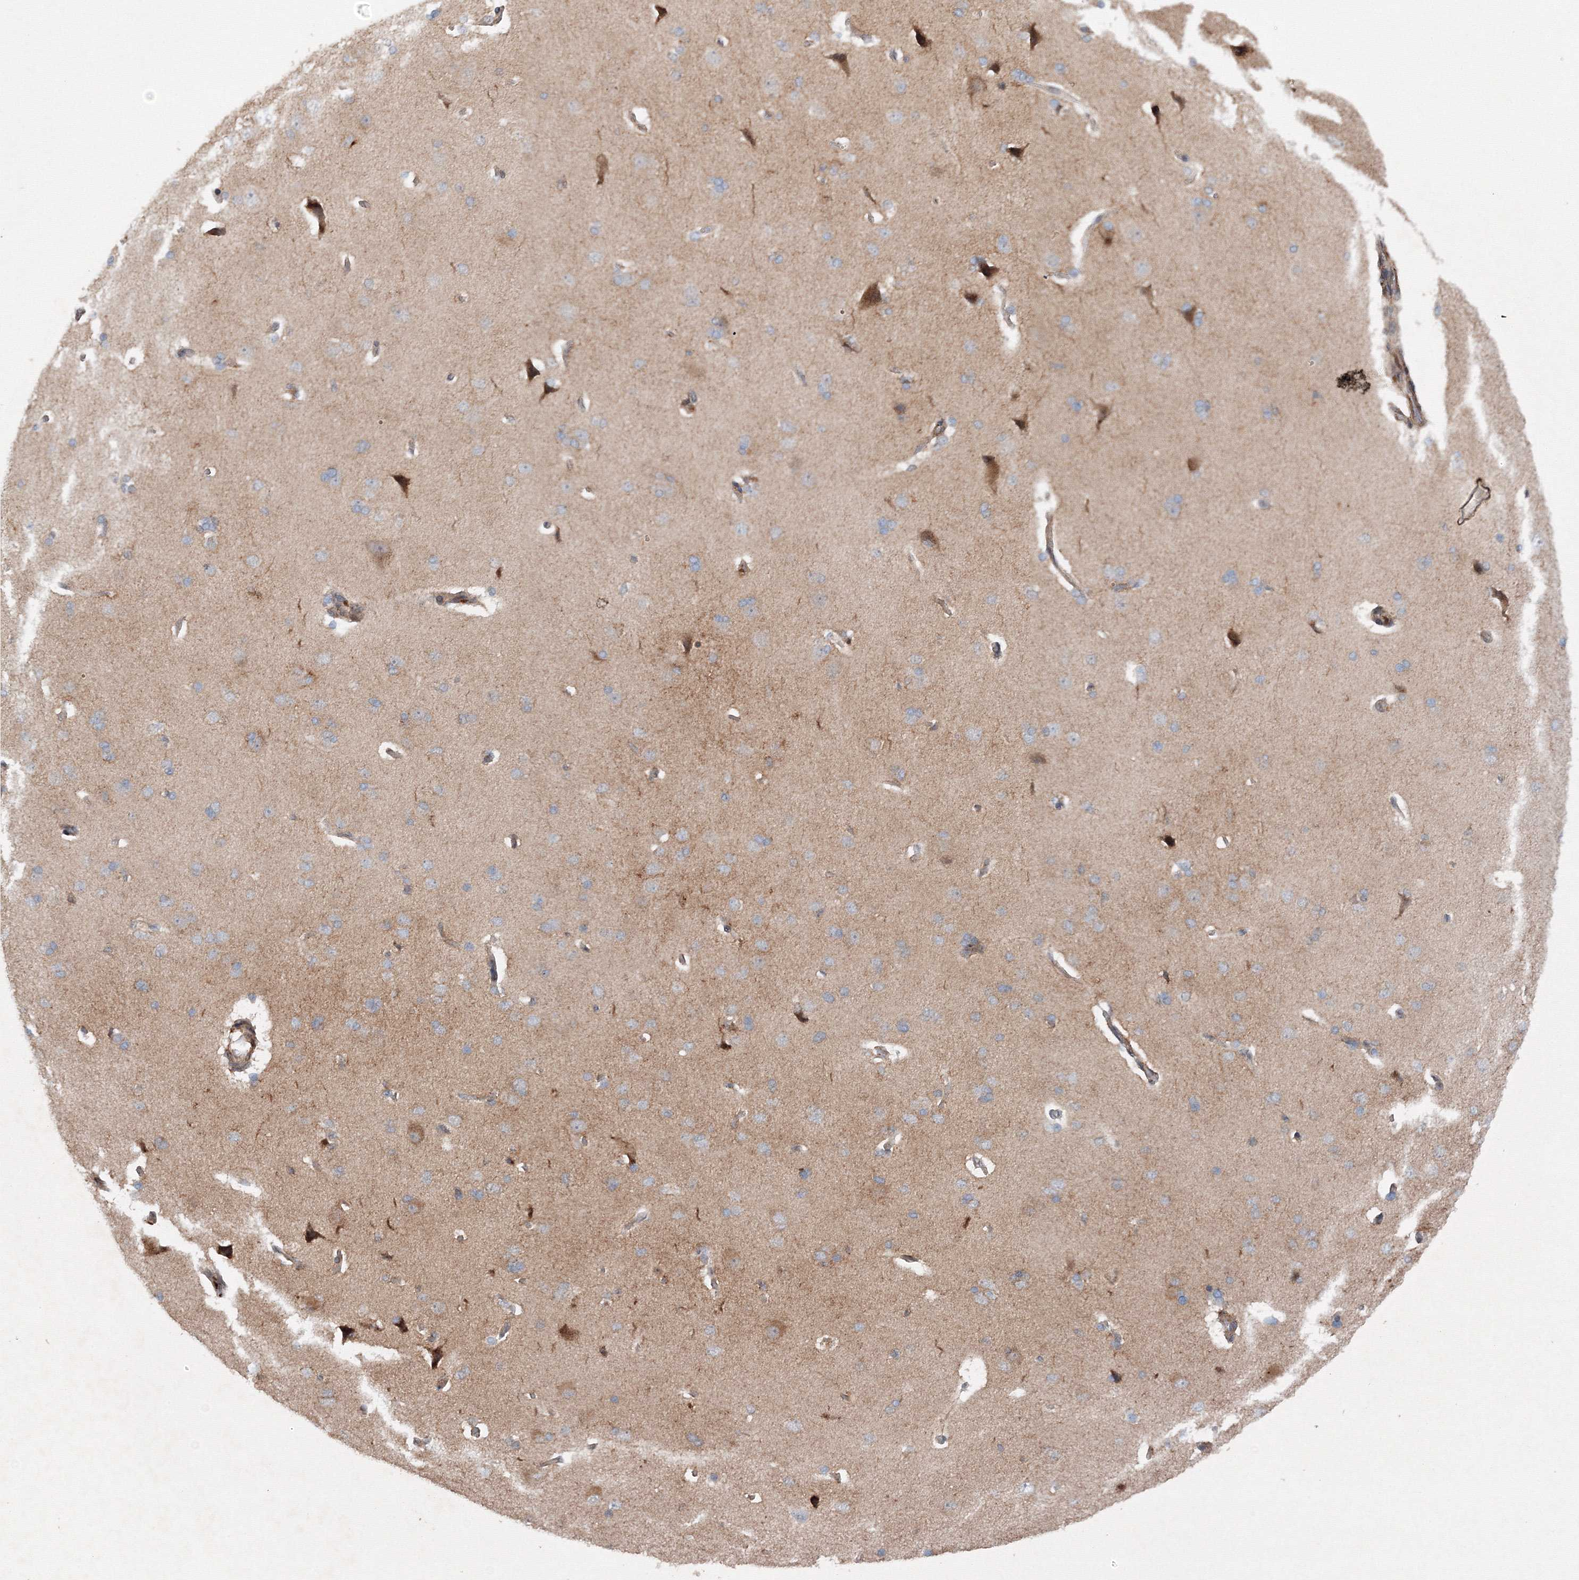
{"staining": {"intensity": "weak", "quantity": "25%-75%", "location": "cytoplasmic/membranous"}, "tissue": "cerebral cortex", "cell_type": "Endothelial cells", "image_type": "normal", "snomed": [{"axis": "morphology", "description": "Normal tissue, NOS"}, {"axis": "topography", "description": "Cerebral cortex"}], "caption": "Approximately 25%-75% of endothelial cells in normal human cerebral cortex display weak cytoplasmic/membranous protein staining as visualized by brown immunohistochemical staining.", "gene": "DCTD", "patient": {"sex": "male", "age": 62}}